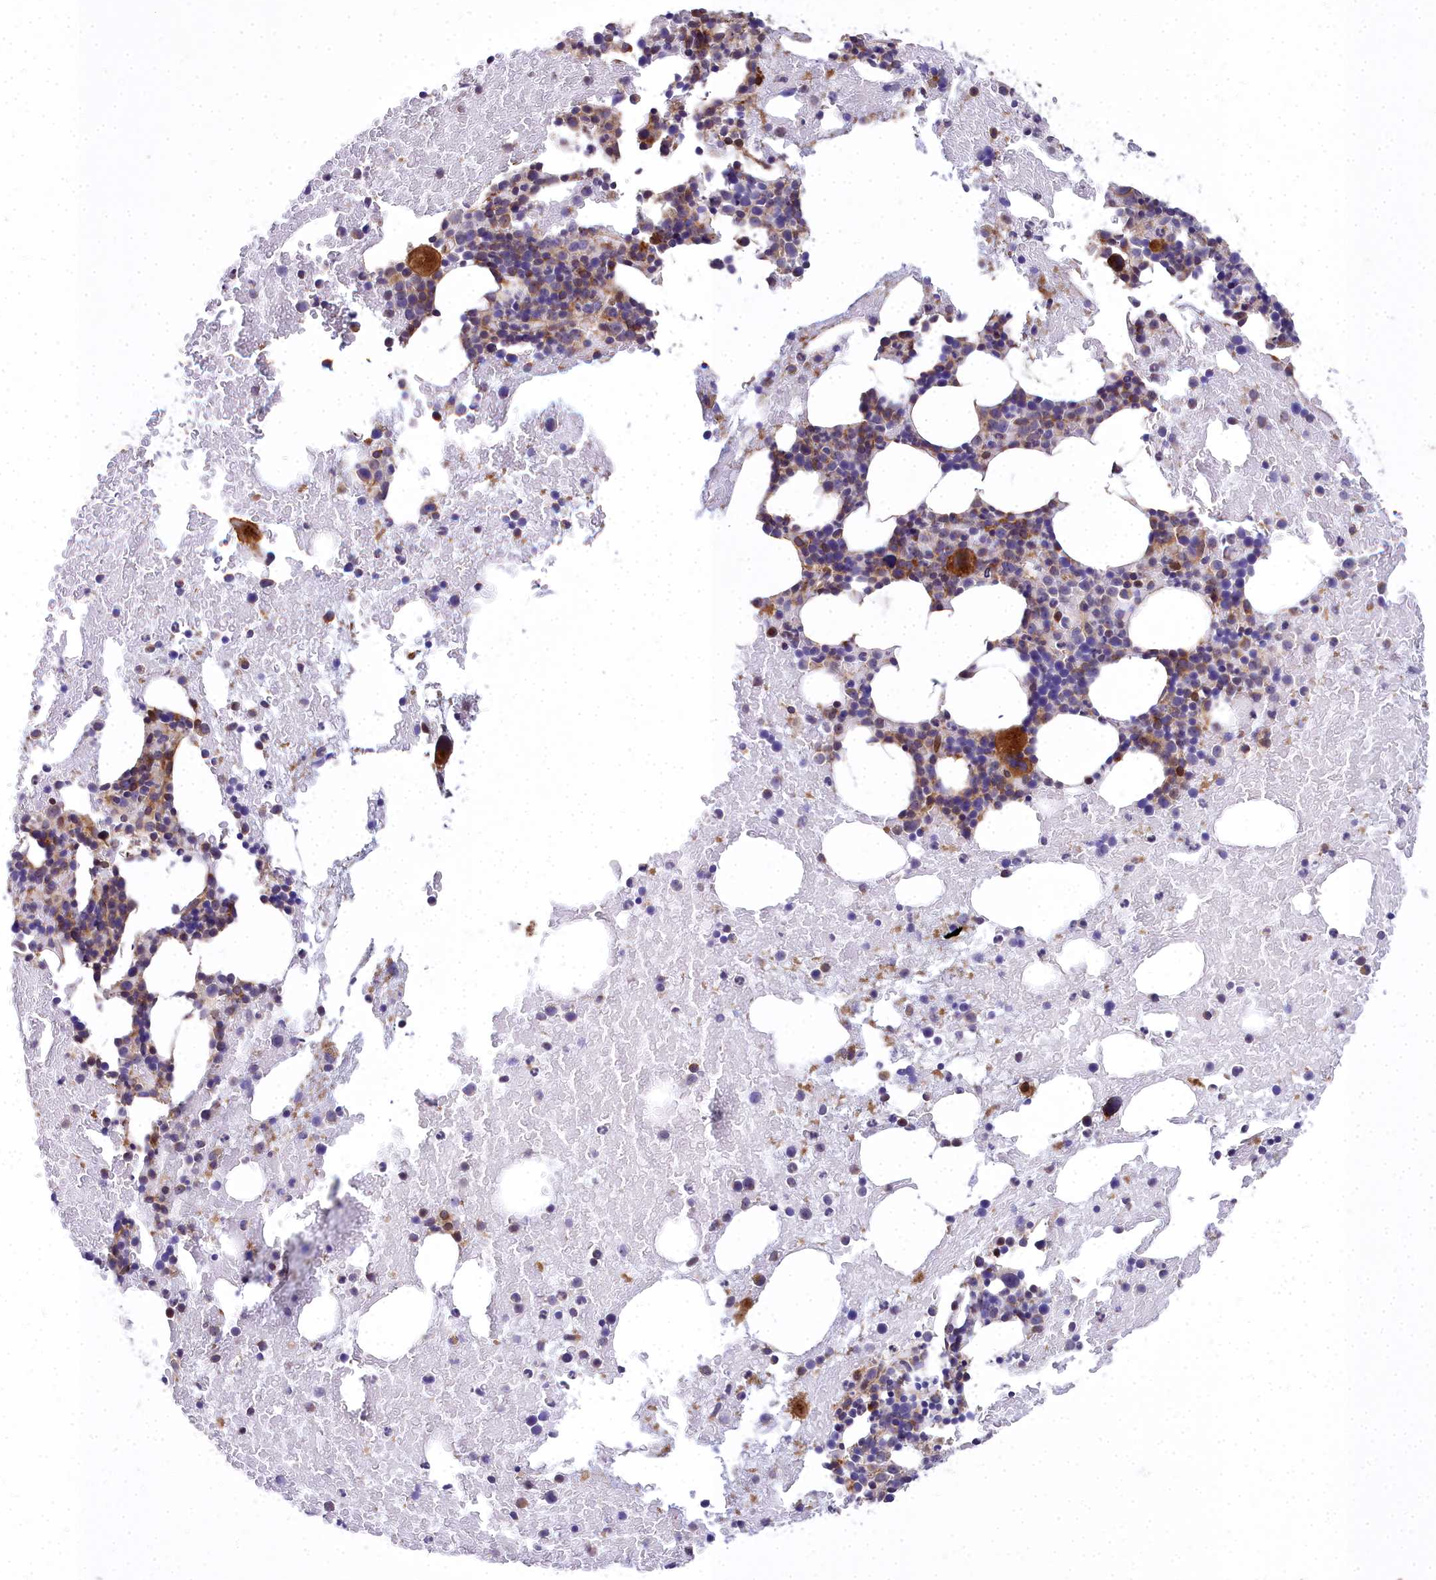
{"staining": {"intensity": "strong", "quantity": "<25%", "location": "cytoplasmic/membranous"}, "tissue": "bone marrow", "cell_type": "Hematopoietic cells", "image_type": "normal", "snomed": [{"axis": "morphology", "description": "Normal tissue, NOS"}, {"axis": "topography", "description": "Bone marrow"}], "caption": "The immunohistochemical stain highlights strong cytoplasmic/membranous staining in hematopoietic cells of unremarkable bone marrow. Nuclei are stained in blue.", "gene": "ABCB8", "patient": {"sex": "male", "age": 57}}